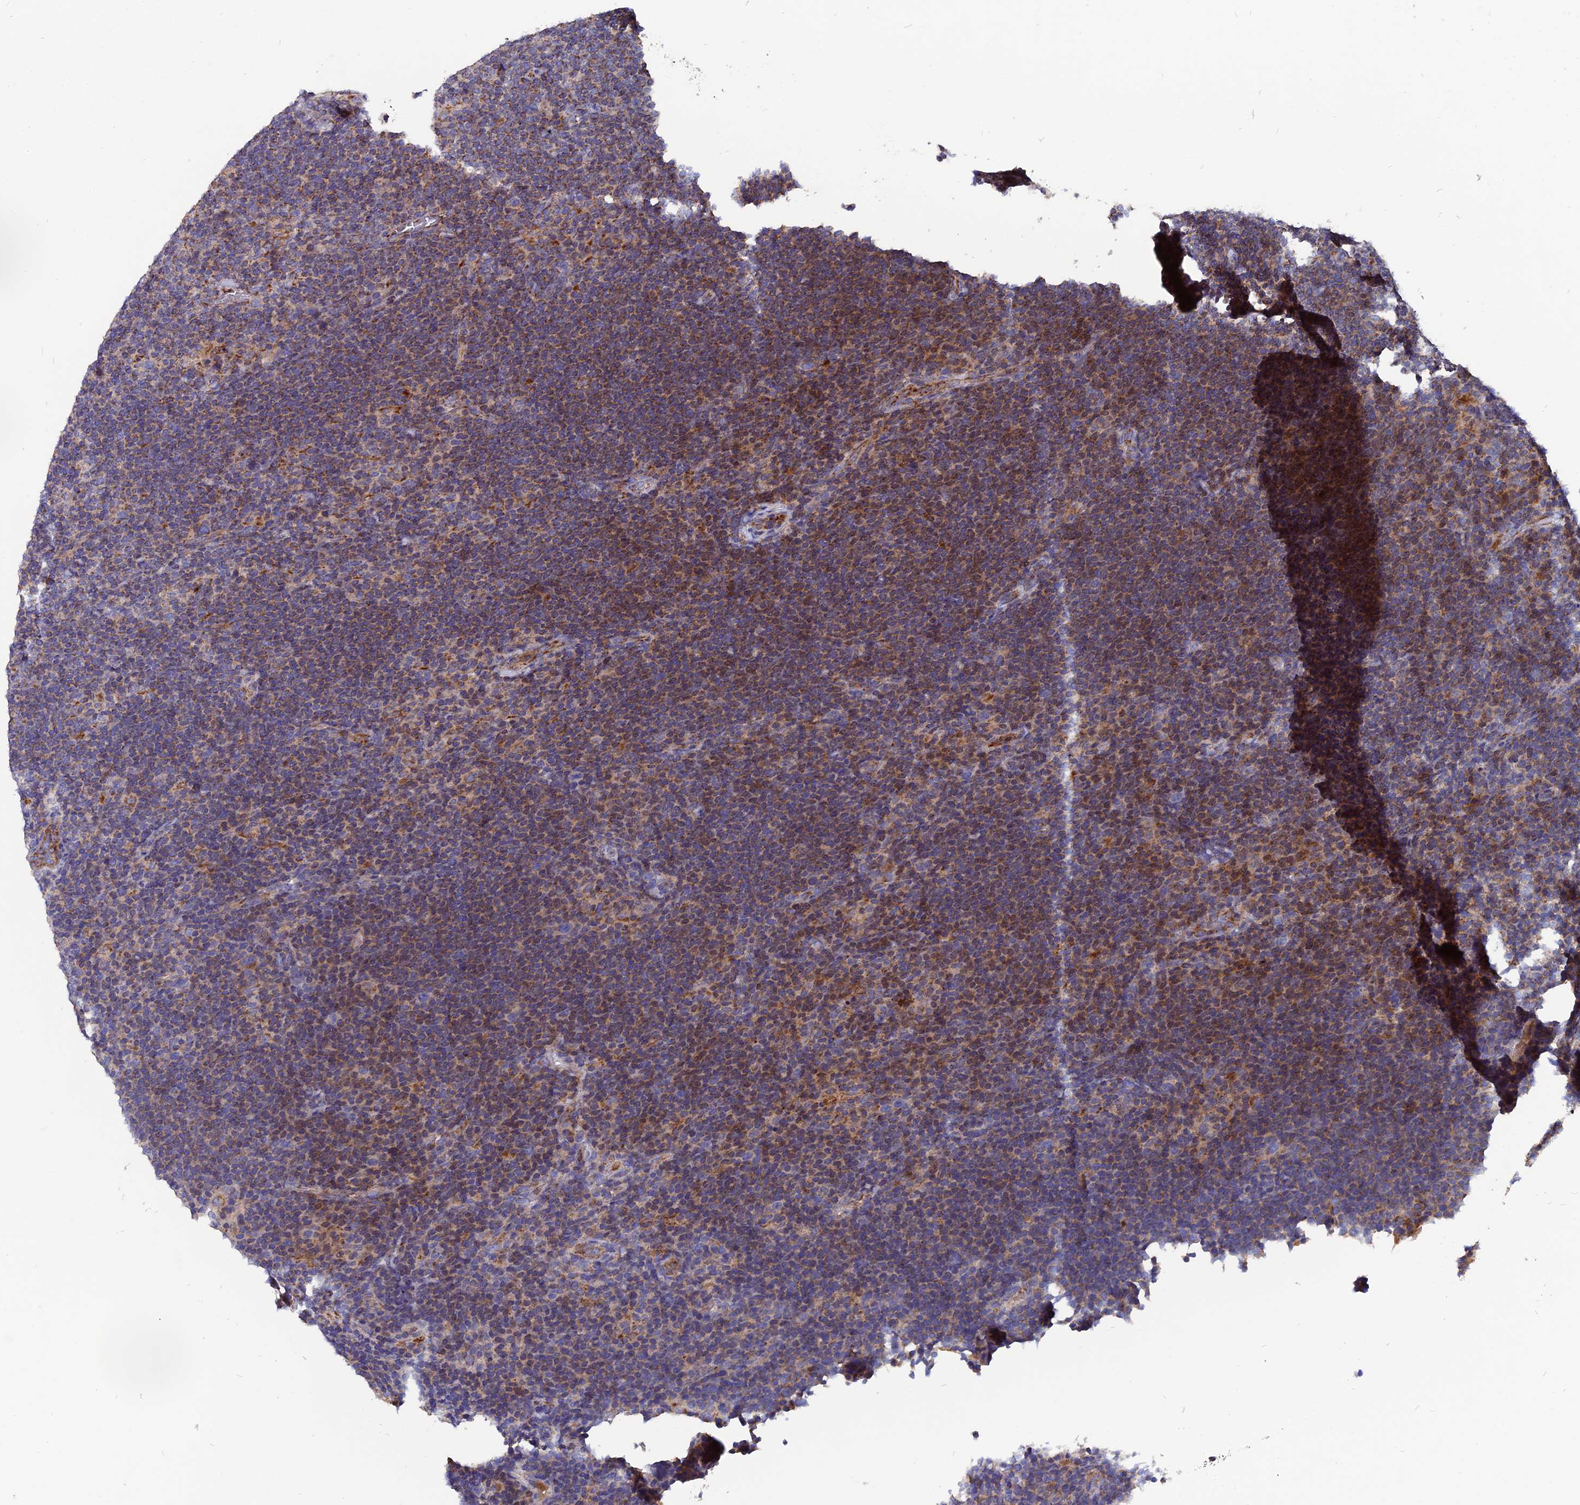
{"staining": {"intensity": "negative", "quantity": "none", "location": "none"}, "tissue": "lymphoma", "cell_type": "Tumor cells", "image_type": "cancer", "snomed": [{"axis": "morphology", "description": "Hodgkin's disease, NOS"}, {"axis": "topography", "description": "Lymph node"}], "caption": "The immunohistochemistry micrograph has no significant expression in tumor cells of Hodgkin's disease tissue. (Brightfield microscopy of DAB IHC at high magnification).", "gene": "TGFA", "patient": {"sex": "female", "age": 57}}